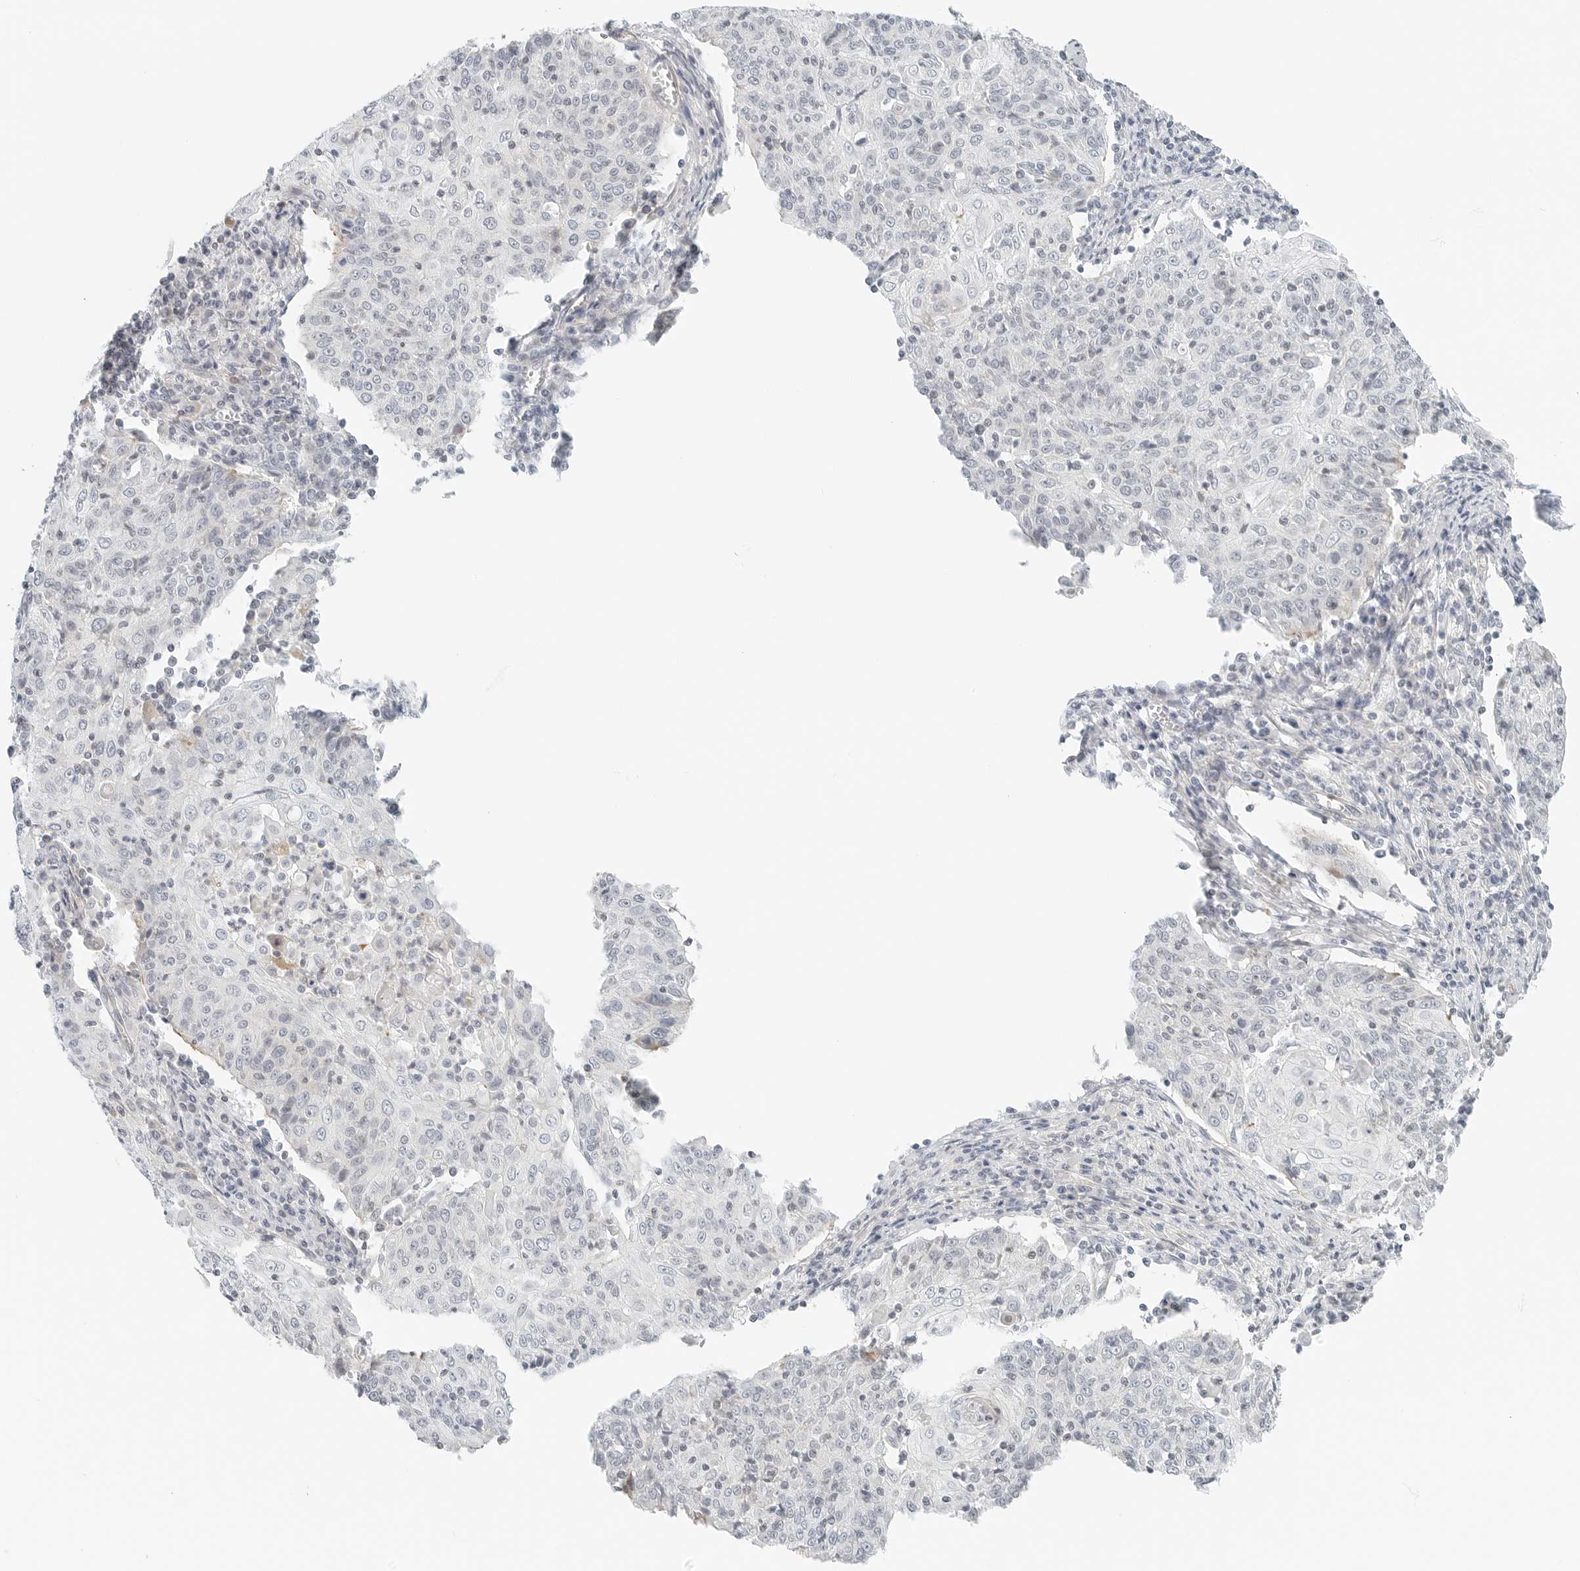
{"staining": {"intensity": "negative", "quantity": "none", "location": "none"}, "tissue": "cervical cancer", "cell_type": "Tumor cells", "image_type": "cancer", "snomed": [{"axis": "morphology", "description": "Squamous cell carcinoma, NOS"}, {"axis": "topography", "description": "Cervix"}], "caption": "The photomicrograph demonstrates no staining of tumor cells in cervical squamous cell carcinoma. (DAB immunohistochemistry (IHC), high magnification).", "gene": "IQCC", "patient": {"sex": "female", "age": 48}}